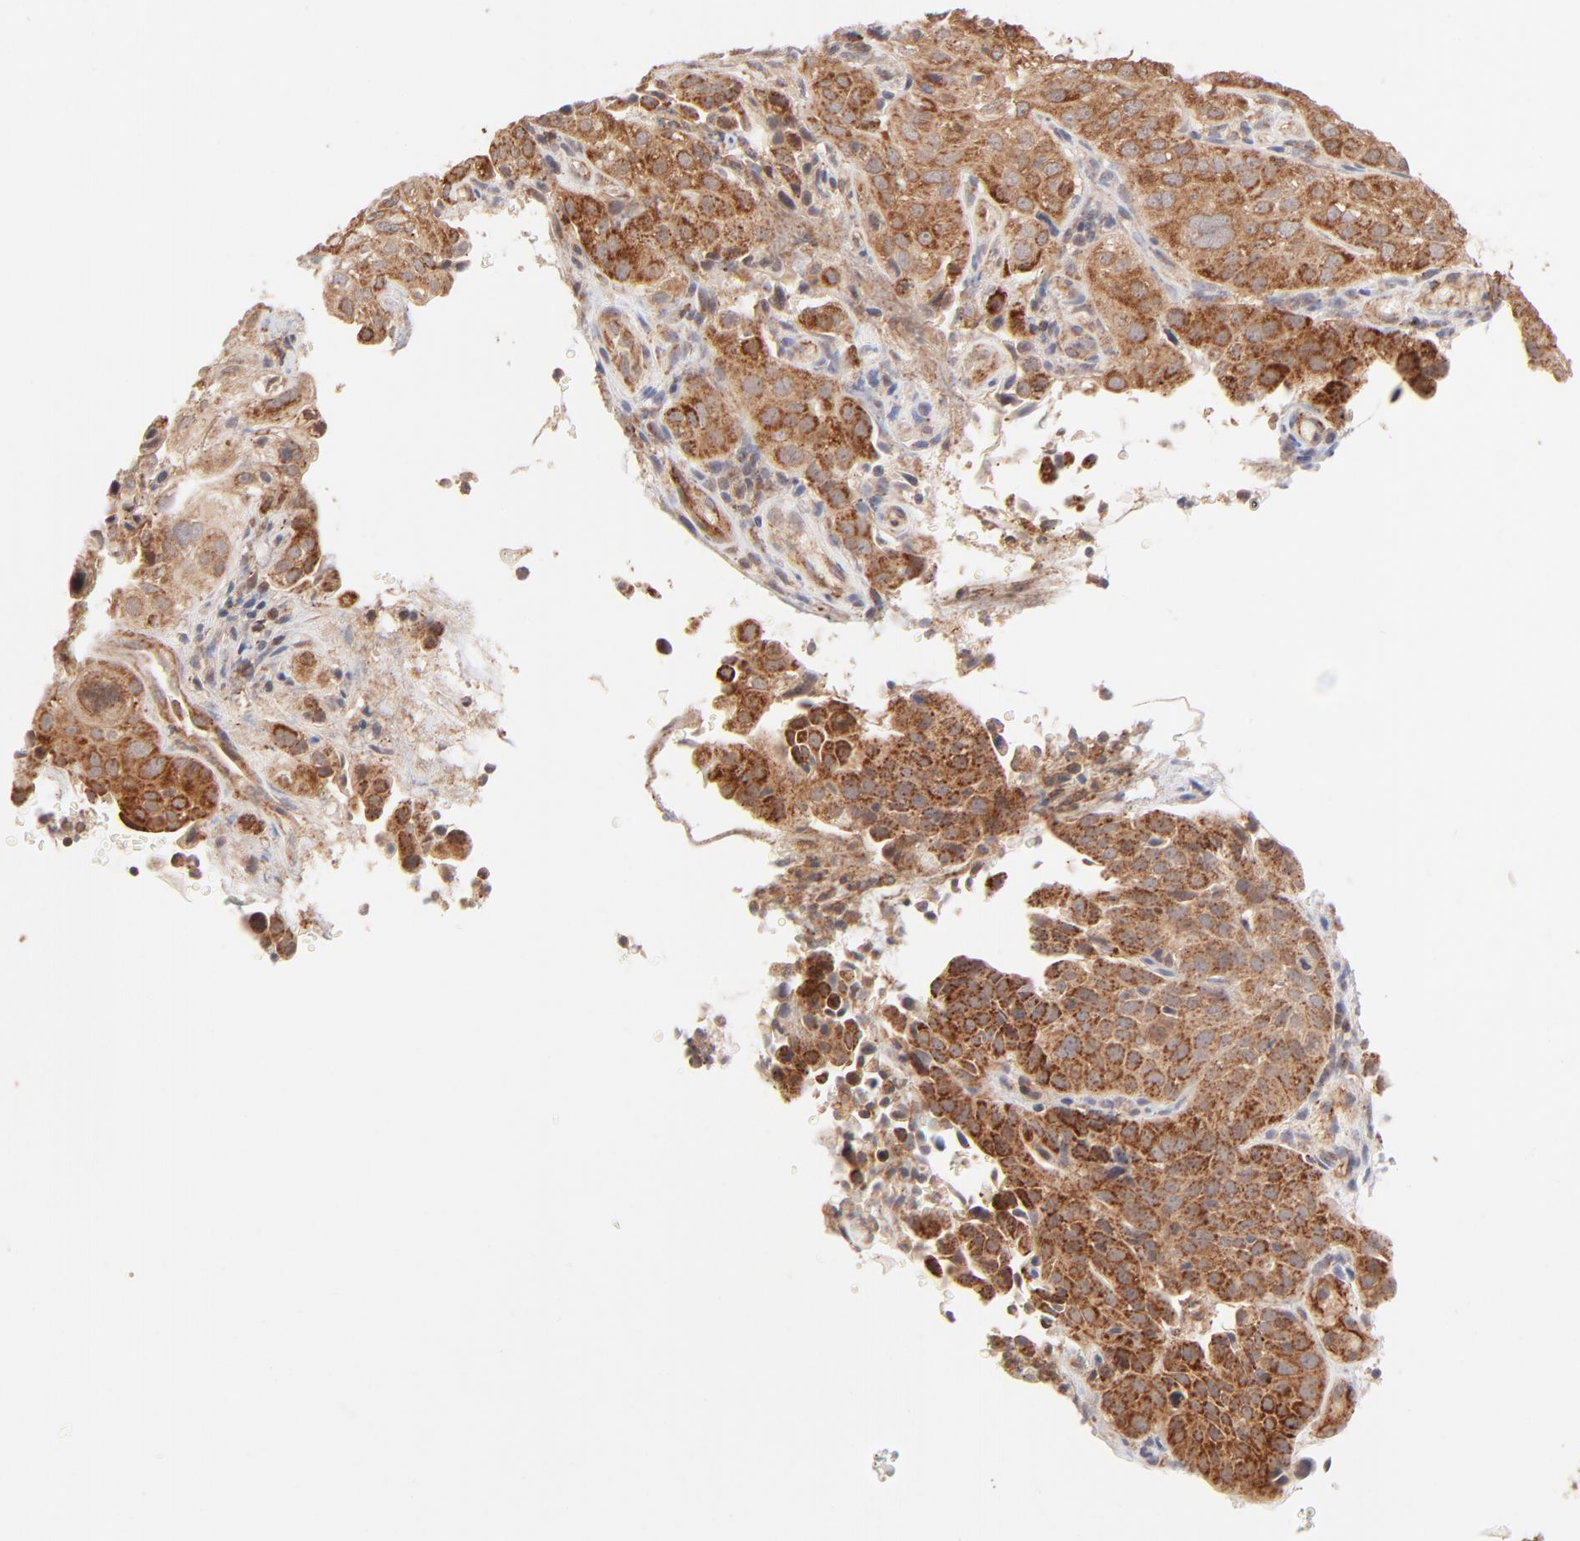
{"staining": {"intensity": "strong", "quantity": ">75%", "location": "cytoplasmic/membranous"}, "tissue": "cervical cancer", "cell_type": "Tumor cells", "image_type": "cancer", "snomed": [{"axis": "morphology", "description": "Squamous cell carcinoma, NOS"}, {"axis": "topography", "description": "Cervix"}], "caption": "About >75% of tumor cells in human cervical cancer display strong cytoplasmic/membranous protein positivity as visualized by brown immunohistochemical staining.", "gene": "CSPG4", "patient": {"sex": "female", "age": 38}}